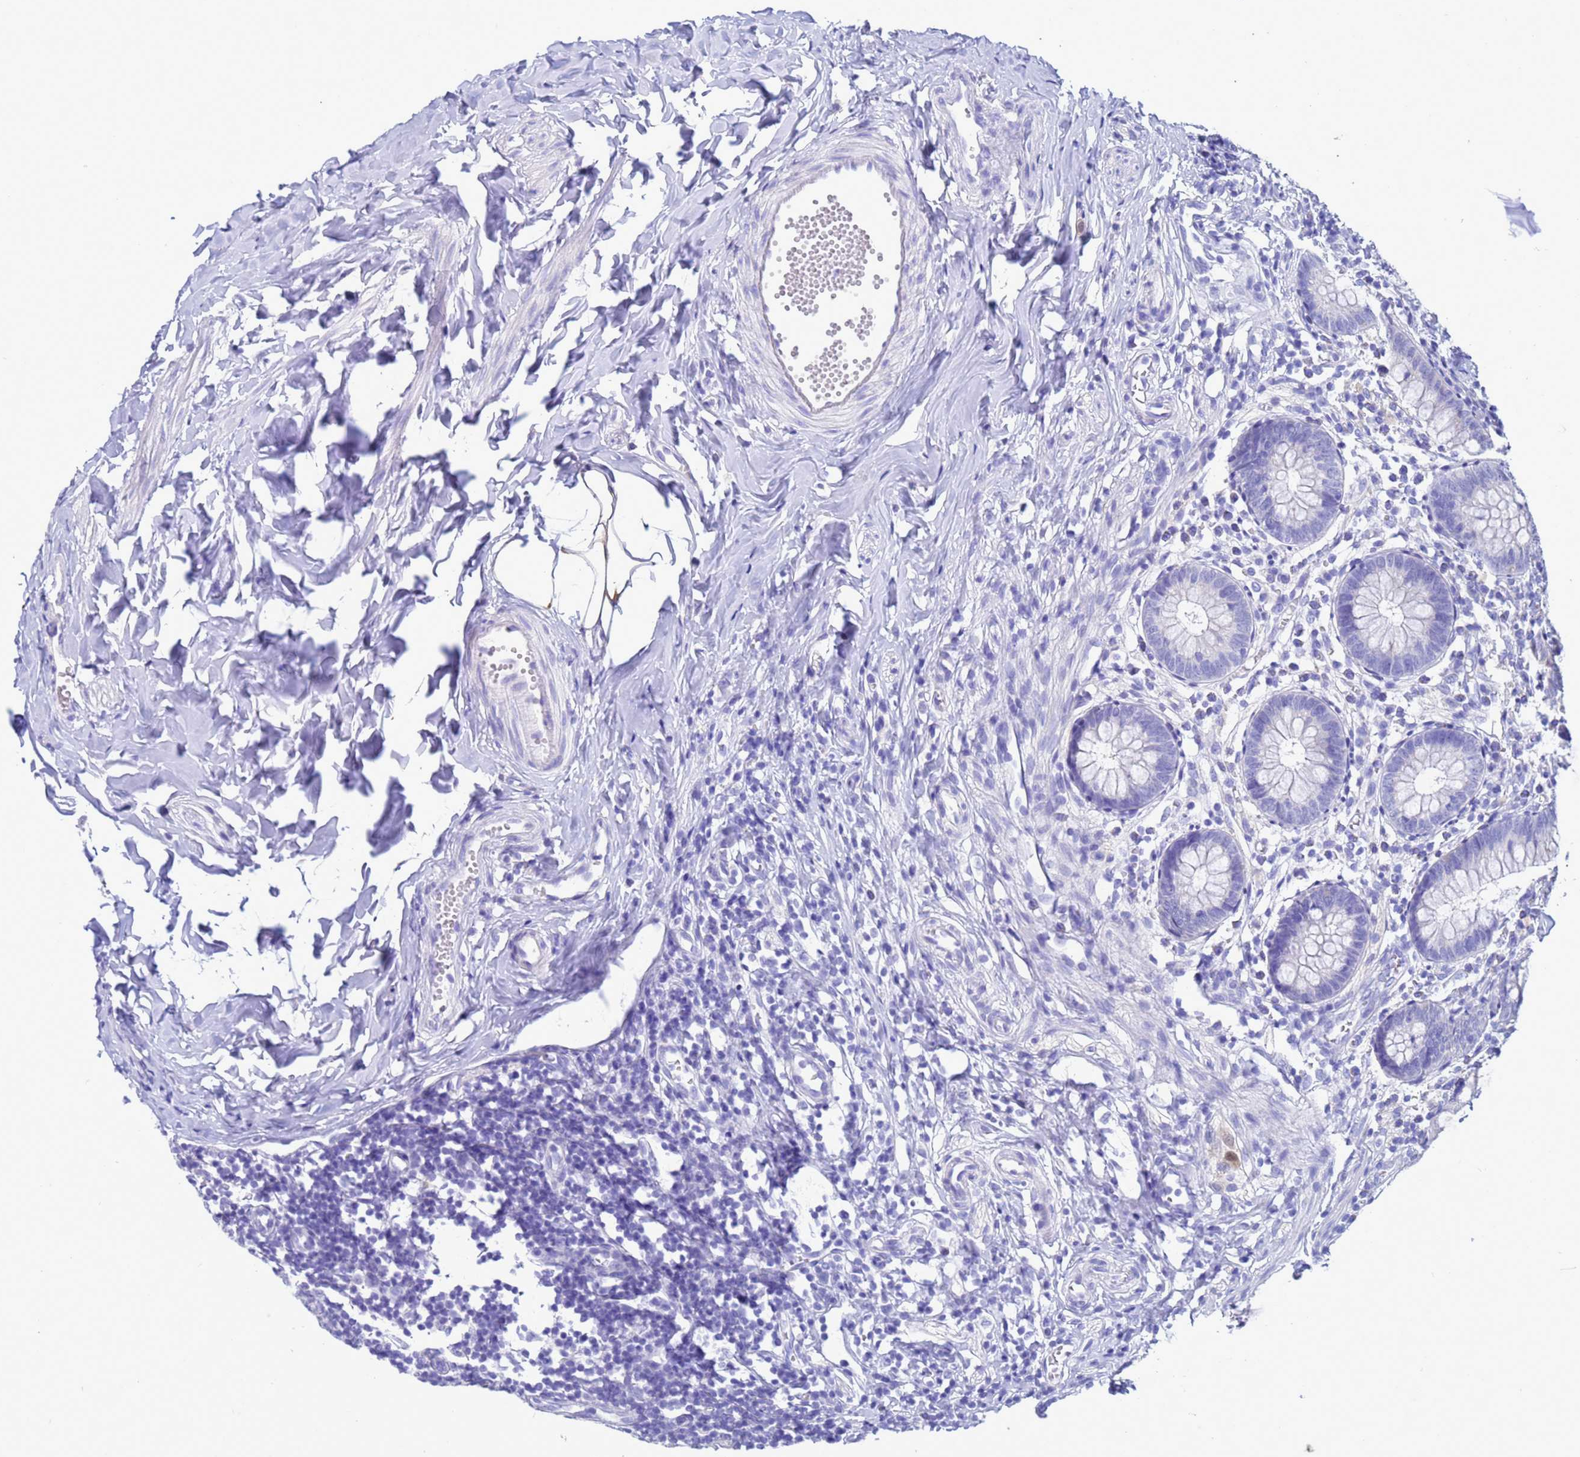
{"staining": {"intensity": "negative", "quantity": "none", "location": "none"}, "tissue": "appendix", "cell_type": "Glandular cells", "image_type": "normal", "snomed": [{"axis": "morphology", "description": "Normal tissue, NOS"}, {"axis": "topography", "description": "Appendix"}], "caption": "Immunohistochemistry photomicrograph of normal appendix: human appendix stained with DAB displays no significant protein expression in glandular cells.", "gene": "AKR1C2", "patient": {"sex": "male", "age": 14}}